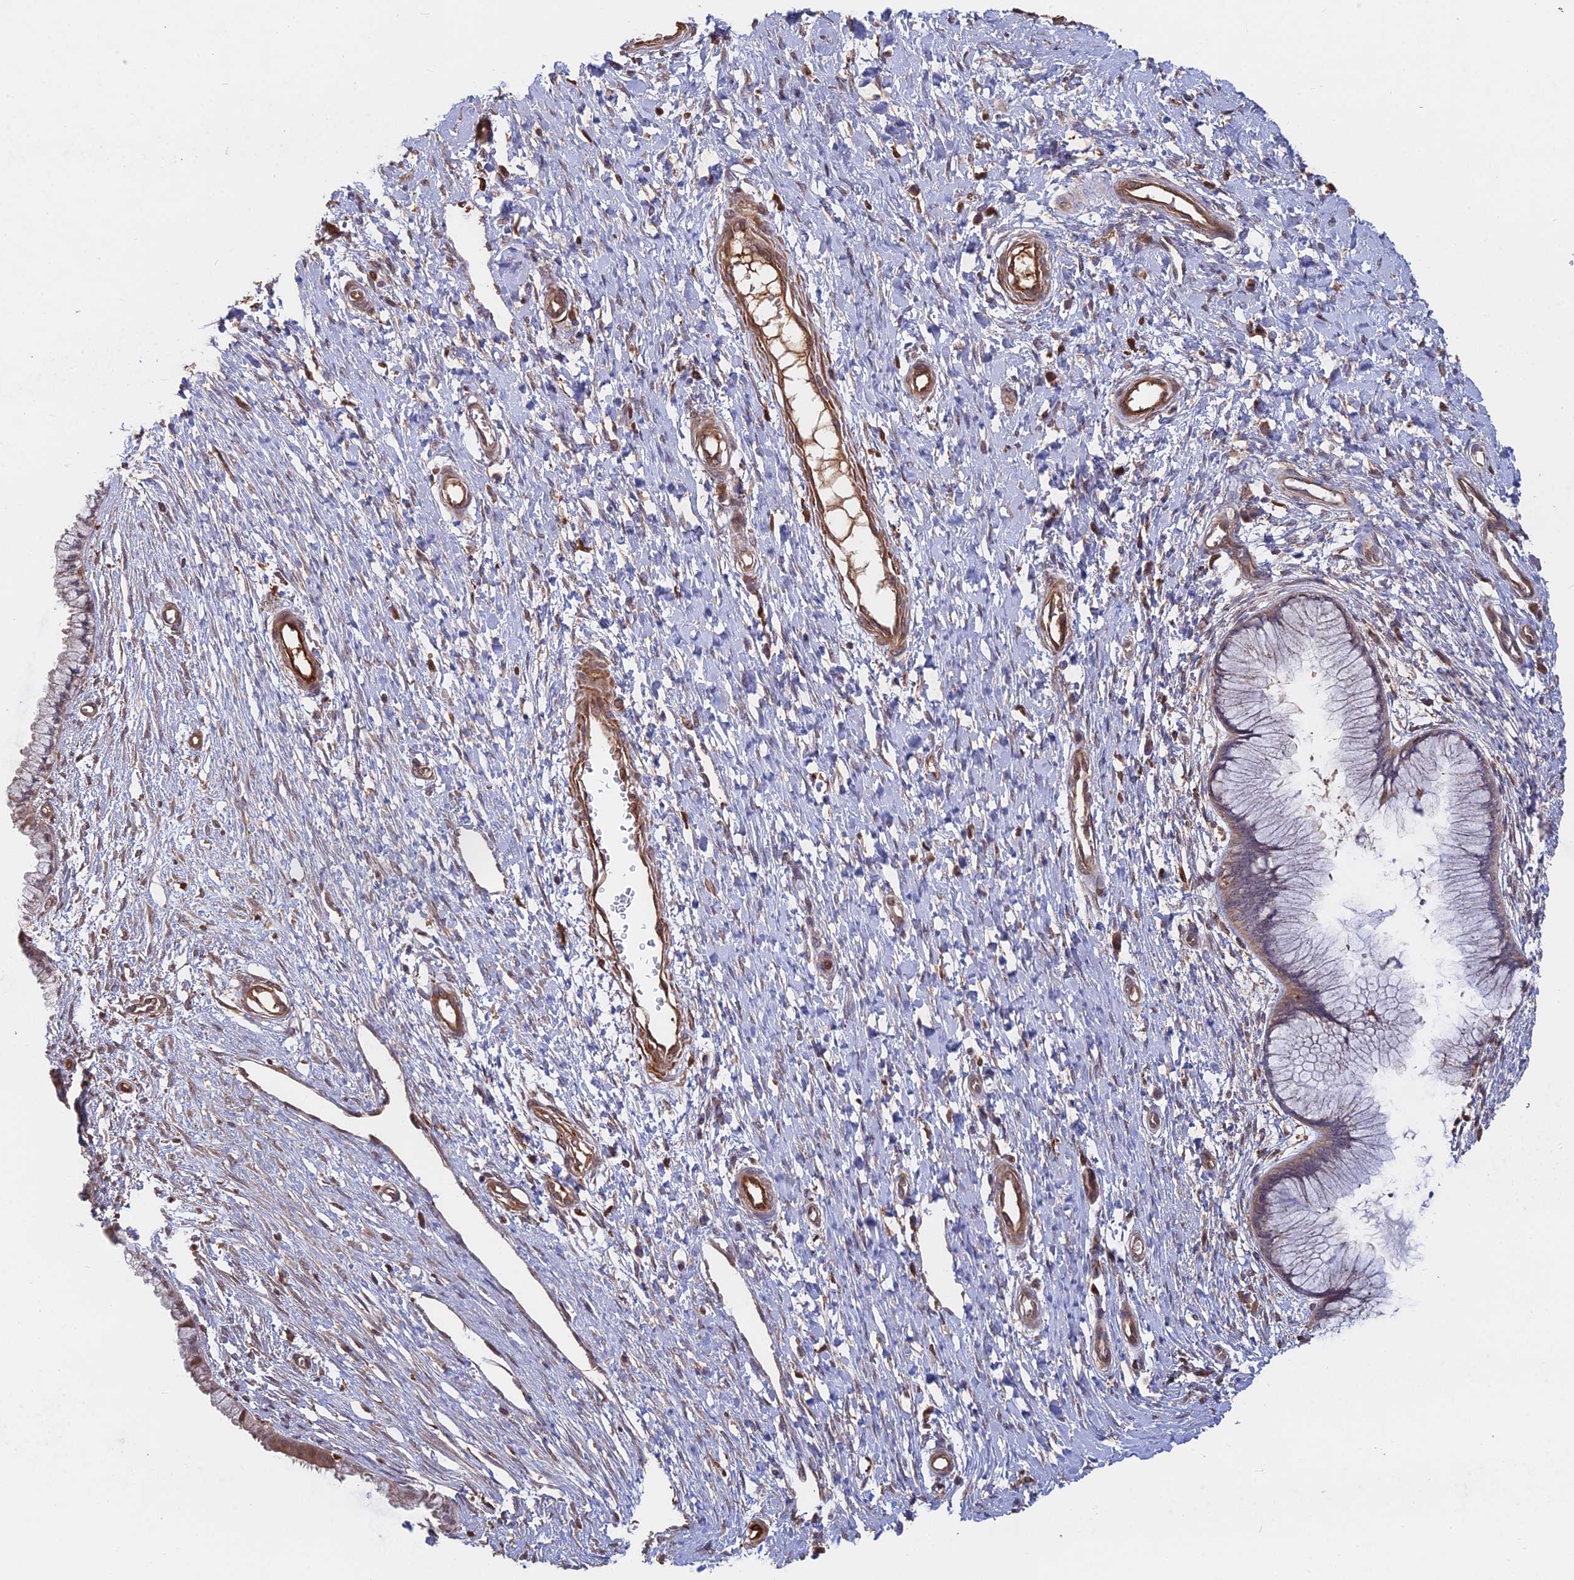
{"staining": {"intensity": "moderate", "quantity": "<25%", "location": "cytoplasmic/membranous"}, "tissue": "cervix", "cell_type": "Glandular cells", "image_type": "normal", "snomed": [{"axis": "morphology", "description": "Normal tissue, NOS"}, {"axis": "topography", "description": "Cervix"}], "caption": "Protein staining of benign cervix reveals moderate cytoplasmic/membranous expression in approximately <25% of glandular cells.", "gene": "SAC3D1", "patient": {"sex": "female", "age": 55}}